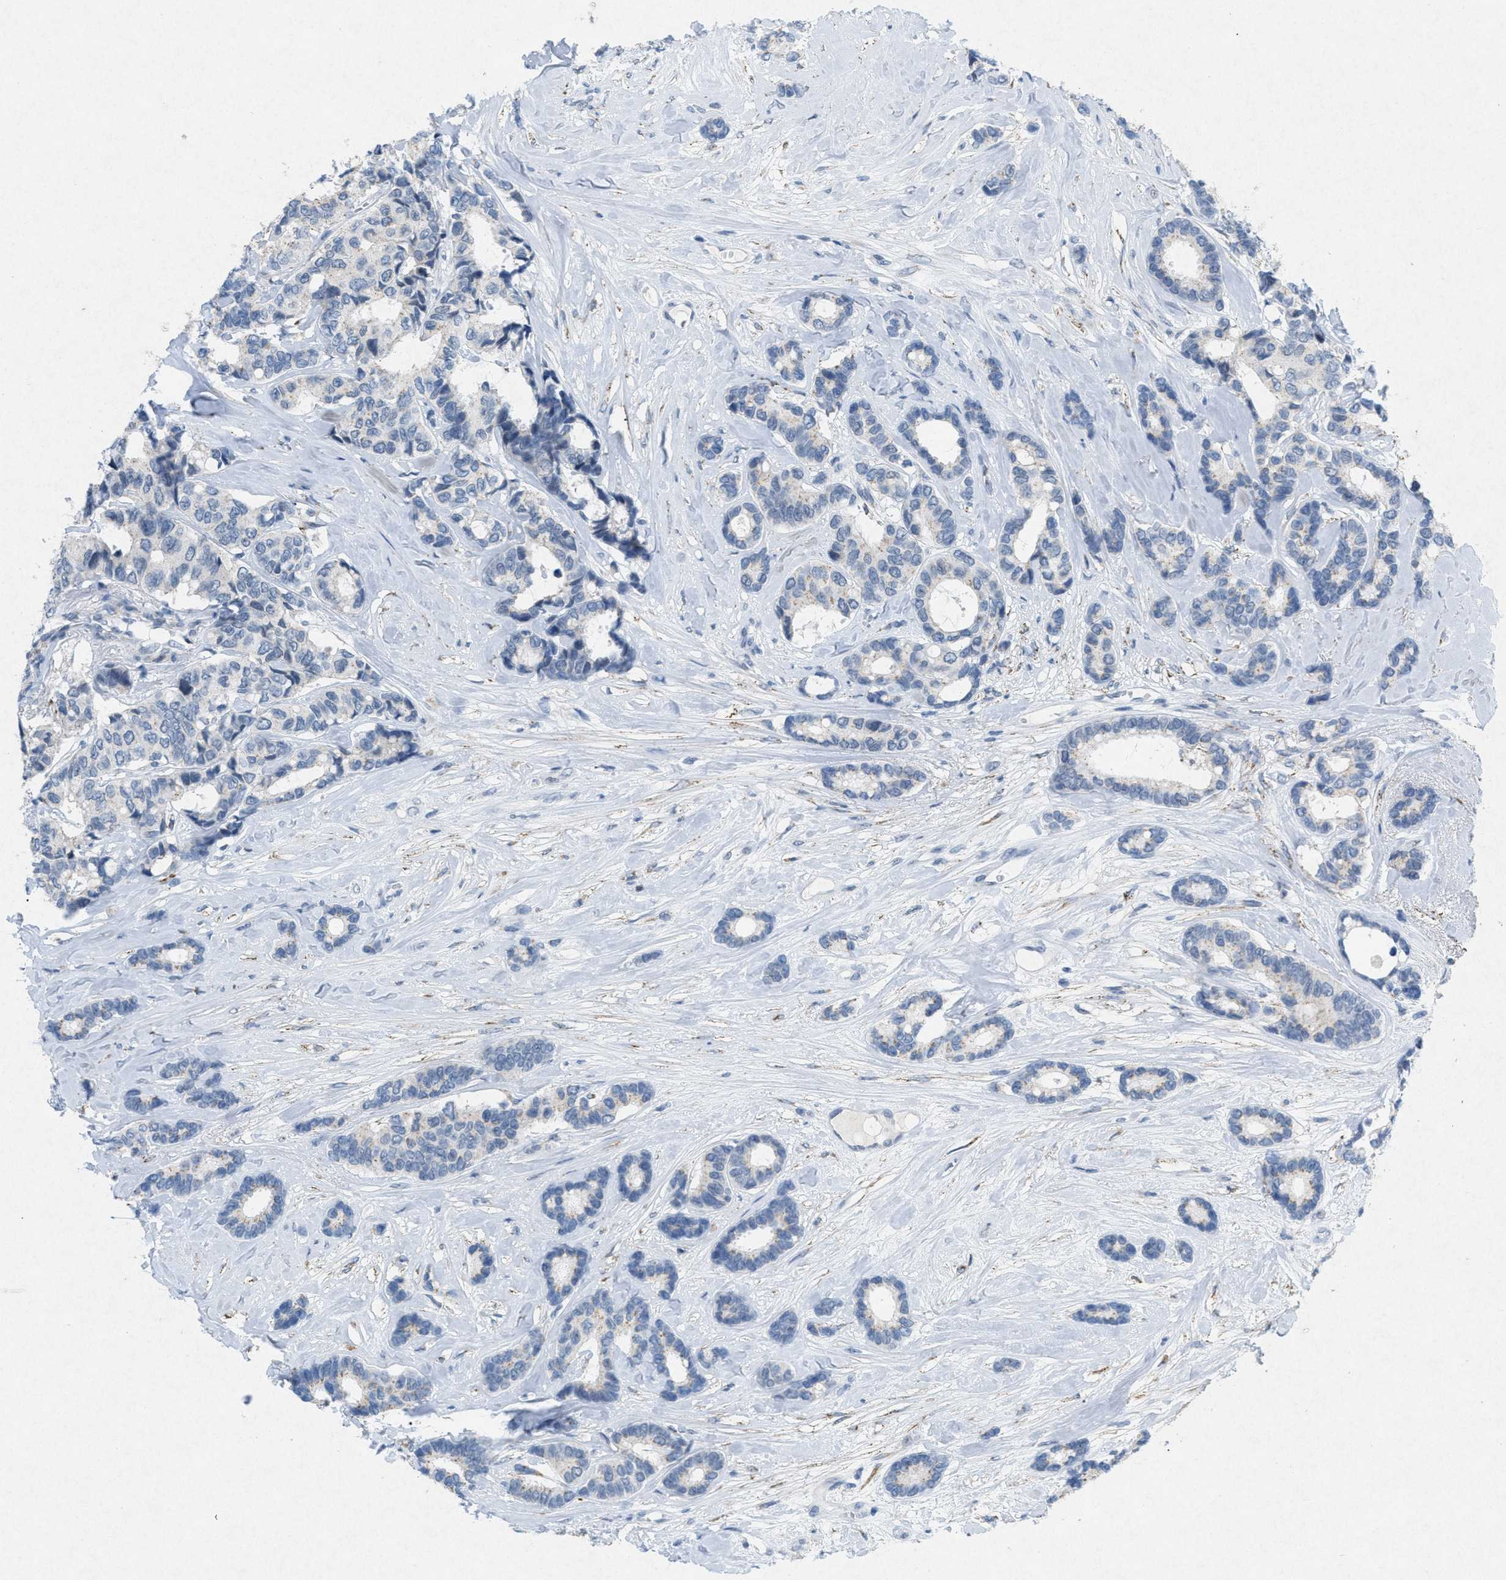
{"staining": {"intensity": "negative", "quantity": "none", "location": "none"}, "tissue": "breast cancer", "cell_type": "Tumor cells", "image_type": "cancer", "snomed": [{"axis": "morphology", "description": "Duct carcinoma"}, {"axis": "topography", "description": "Breast"}], "caption": "This is a image of immunohistochemistry staining of breast infiltrating ductal carcinoma, which shows no expression in tumor cells.", "gene": "TASOR", "patient": {"sex": "female", "age": 87}}